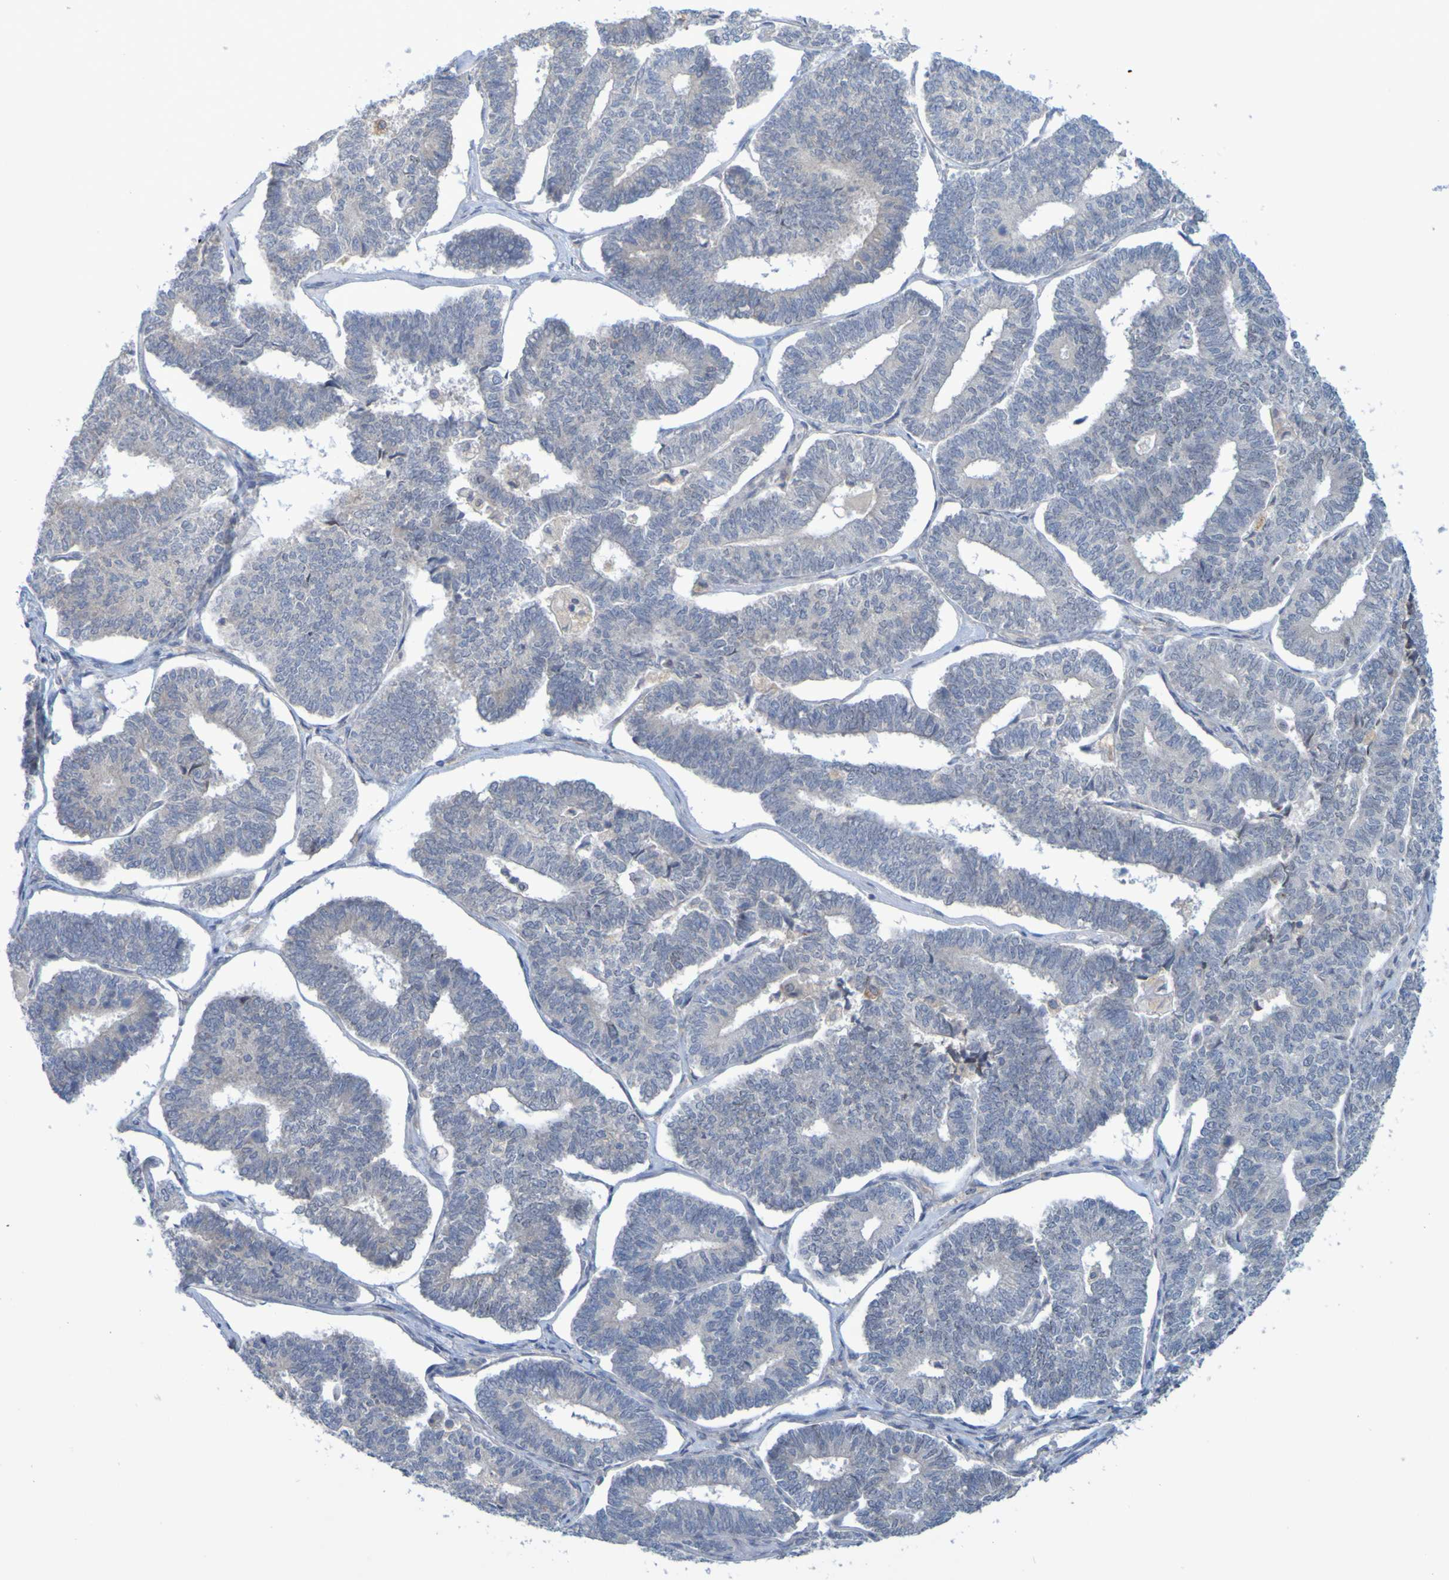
{"staining": {"intensity": "negative", "quantity": "none", "location": "none"}, "tissue": "endometrial cancer", "cell_type": "Tumor cells", "image_type": "cancer", "snomed": [{"axis": "morphology", "description": "Adenocarcinoma, NOS"}, {"axis": "topography", "description": "Endometrium"}], "caption": "Immunohistochemistry of human endometrial cancer exhibits no staining in tumor cells.", "gene": "LILRB5", "patient": {"sex": "female", "age": 70}}